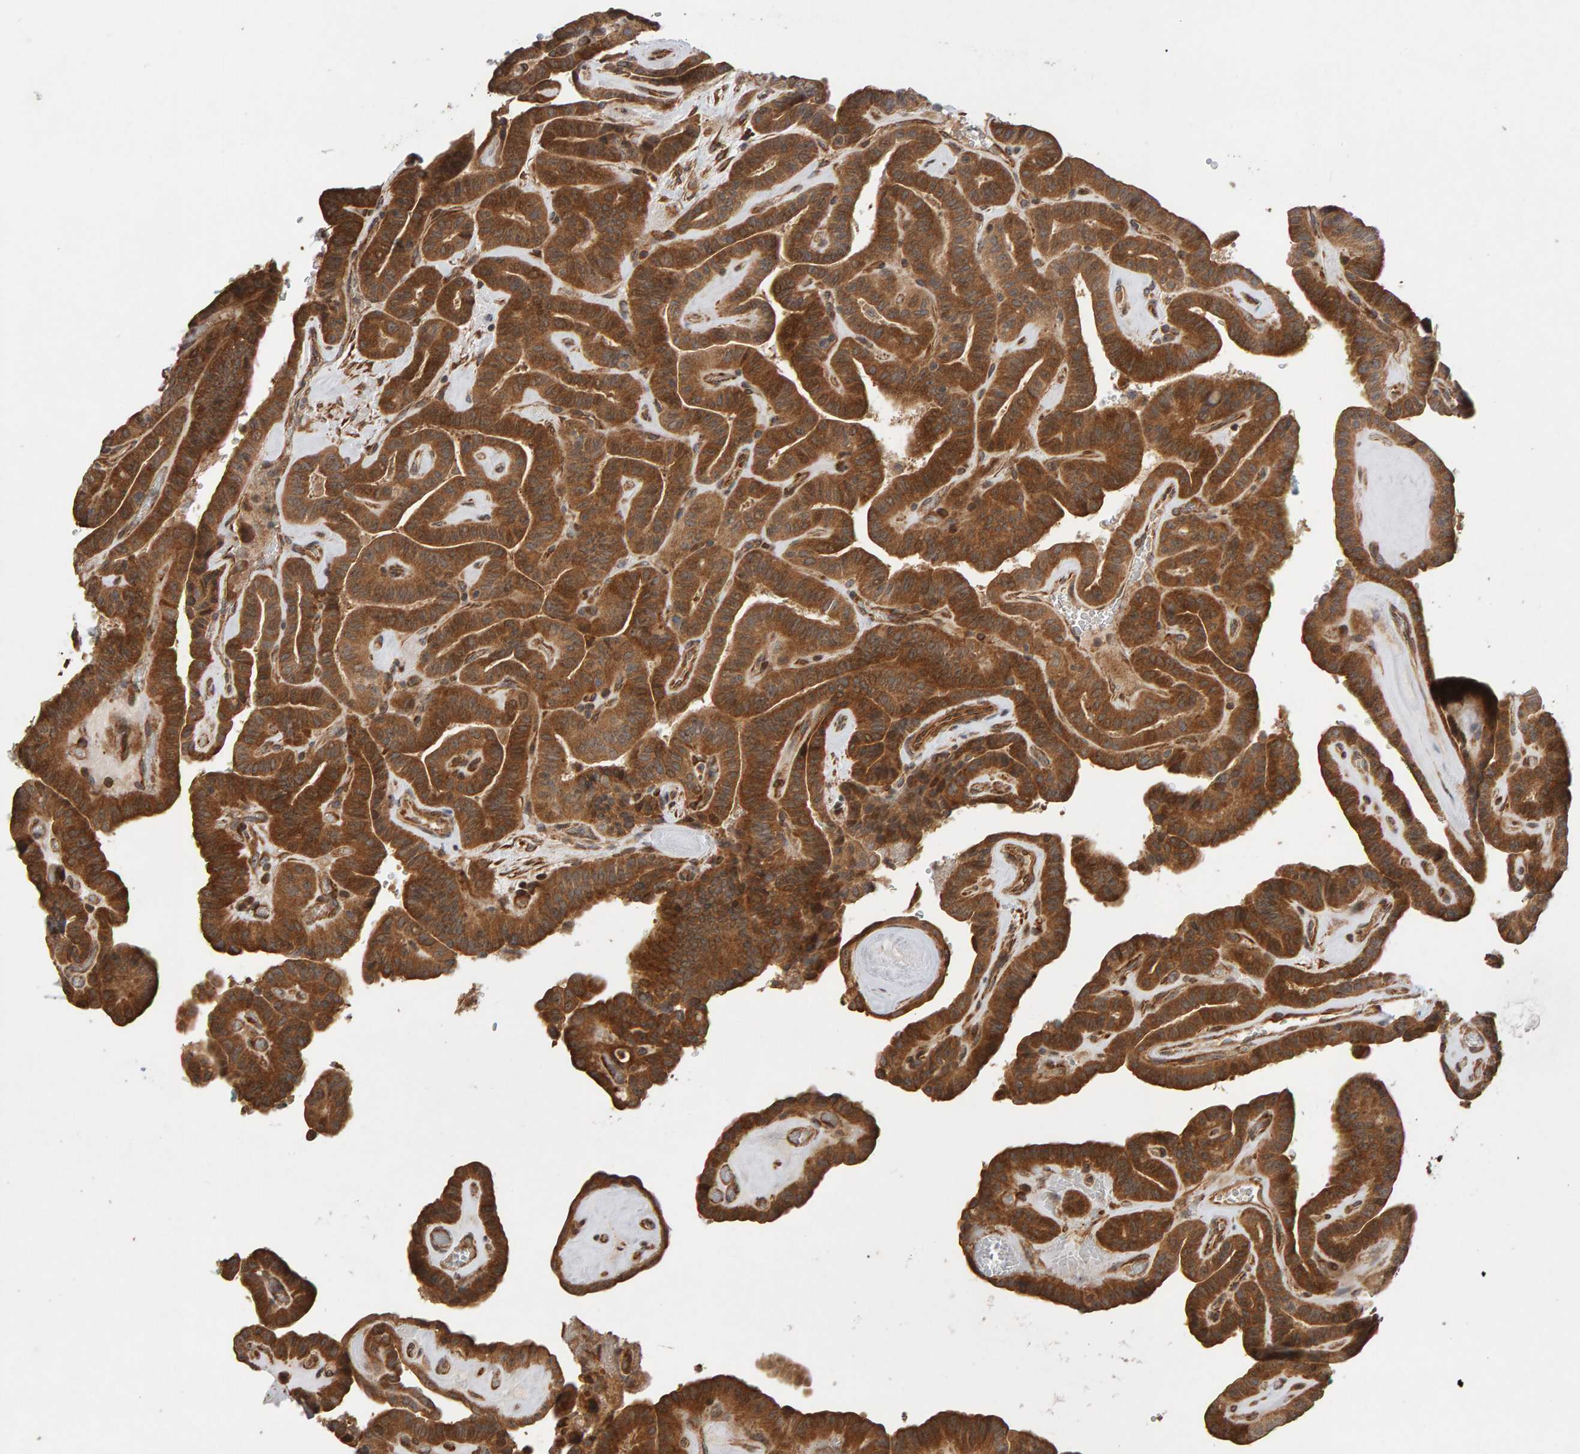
{"staining": {"intensity": "strong", "quantity": ">75%", "location": "cytoplasmic/membranous"}, "tissue": "thyroid cancer", "cell_type": "Tumor cells", "image_type": "cancer", "snomed": [{"axis": "morphology", "description": "Papillary adenocarcinoma, NOS"}, {"axis": "topography", "description": "Thyroid gland"}], "caption": "IHC (DAB (3,3'-diaminobenzidine)) staining of thyroid cancer exhibits strong cytoplasmic/membranous protein staining in approximately >75% of tumor cells.", "gene": "LZTS1", "patient": {"sex": "male", "age": 77}}